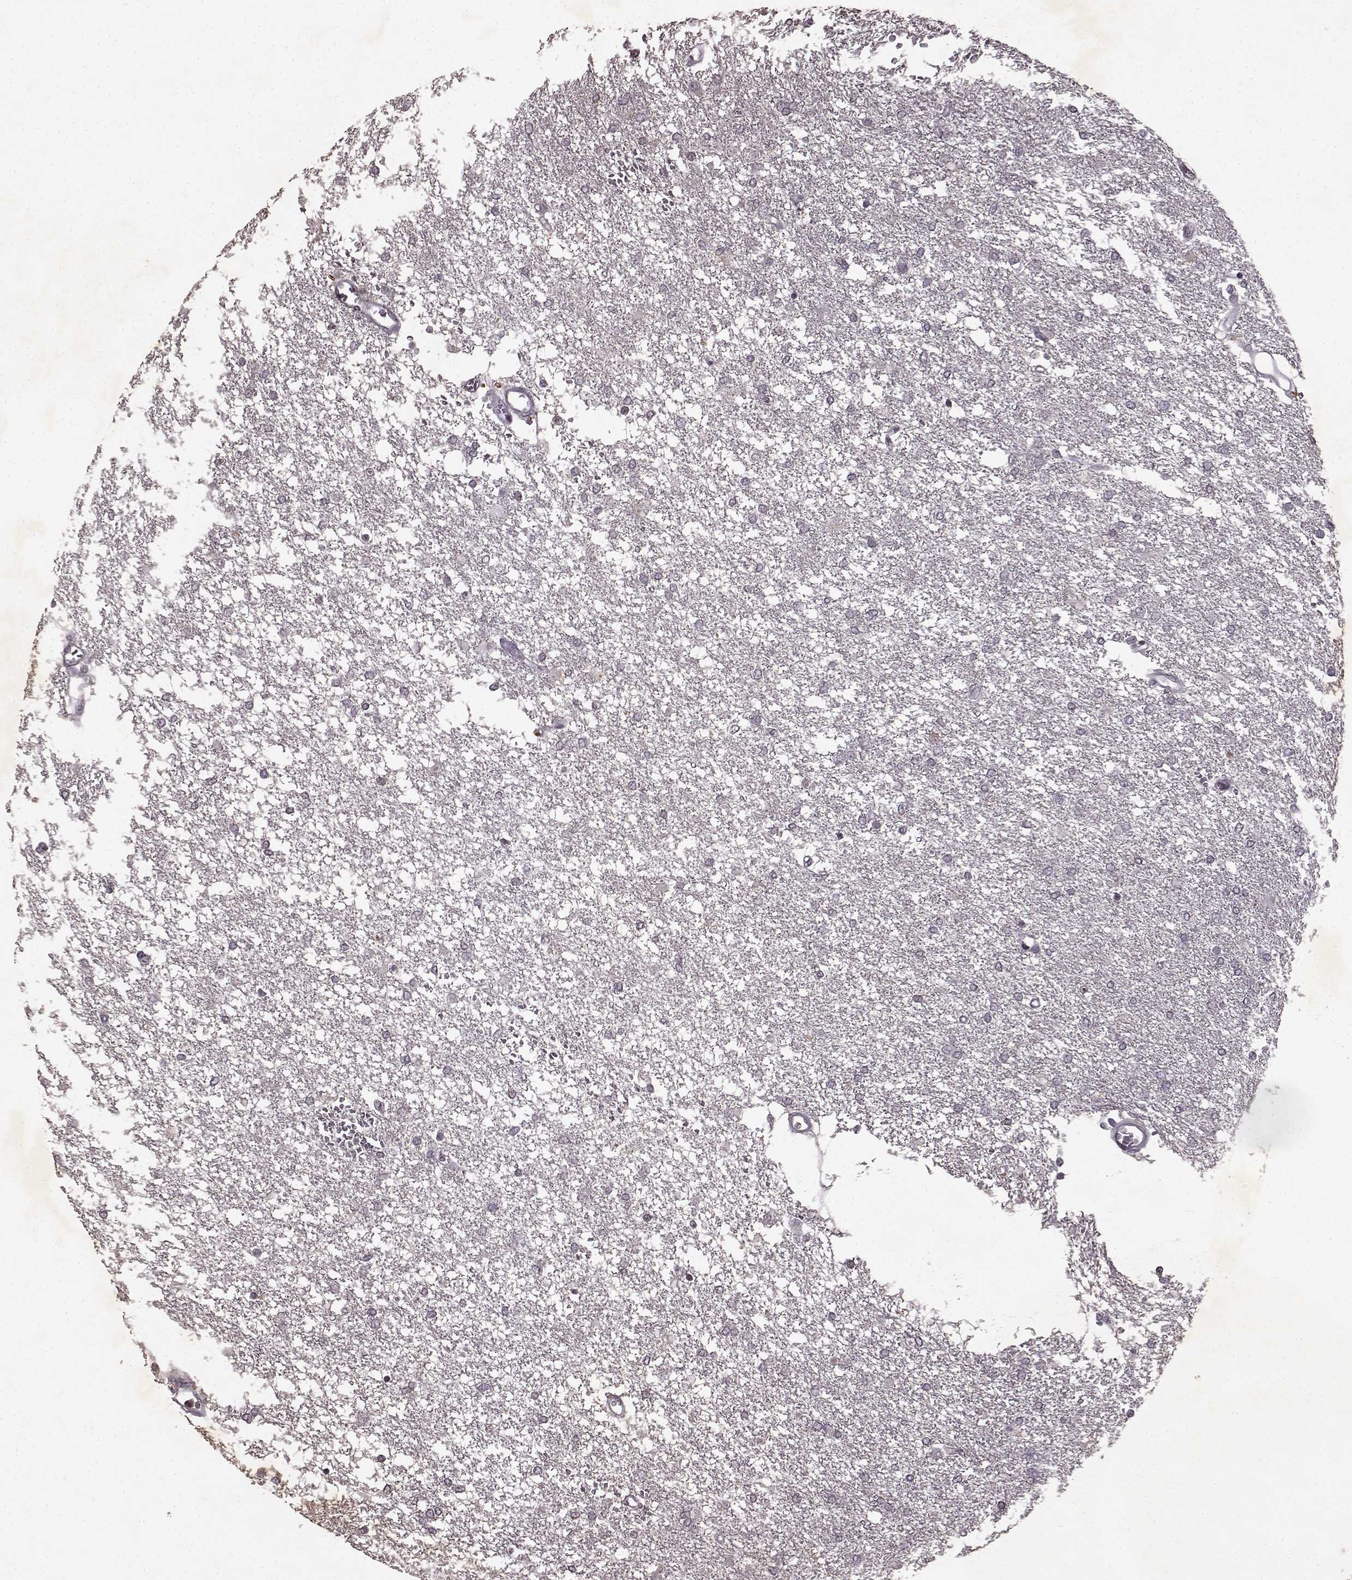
{"staining": {"intensity": "negative", "quantity": "none", "location": "none"}, "tissue": "glioma", "cell_type": "Tumor cells", "image_type": "cancer", "snomed": [{"axis": "morphology", "description": "Glioma, malignant, High grade"}, {"axis": "topography", "description": "Brain"}], "caption": "Human malignant glioma (high-grade) stained for a protein using immunohistochemistry displays no expression in tumor cells.", "gene": "LHB", "patient": {"sex": "female", "age": 61}}